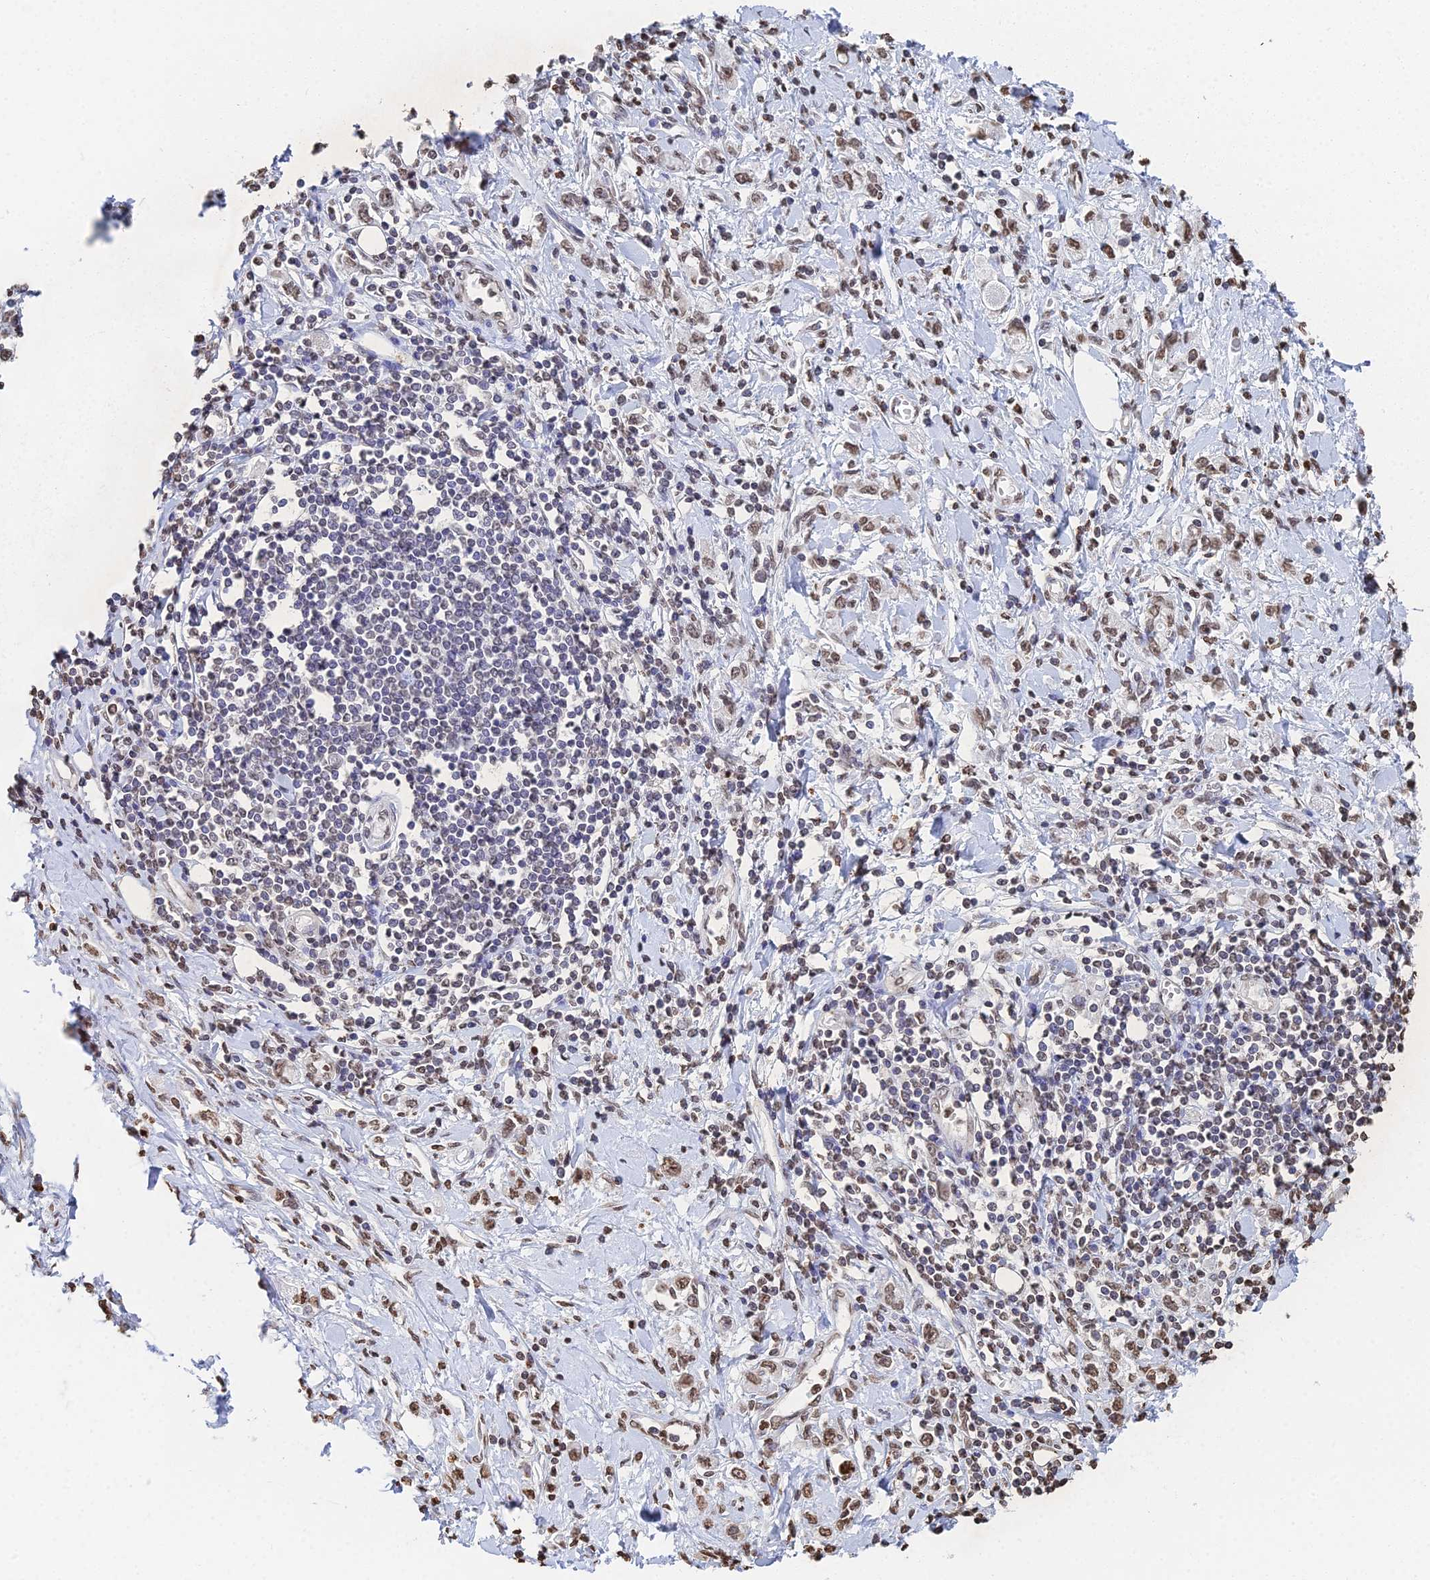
{"staining": {"intensity": "moderate", "quantity": ">75%", "location": "nuclear"}, "tissue": "stomach cancer", "cell_type": "Tumor cells", "image_type": "cancer", "snomed": [{"axis": "morphology", "description": "Adenocarcinoma, NOS"}, {"axis": "topography", "description": "Stomach"}], "caption": "Immunohistochemical staining of human stomach cancer (adenocarcinoma) demonstrates medium levels of moderate nuclear protein staining in about >75% of tumor cells.", "gene": "GBP3", "patient": {"sex": "female", "age": 76}}